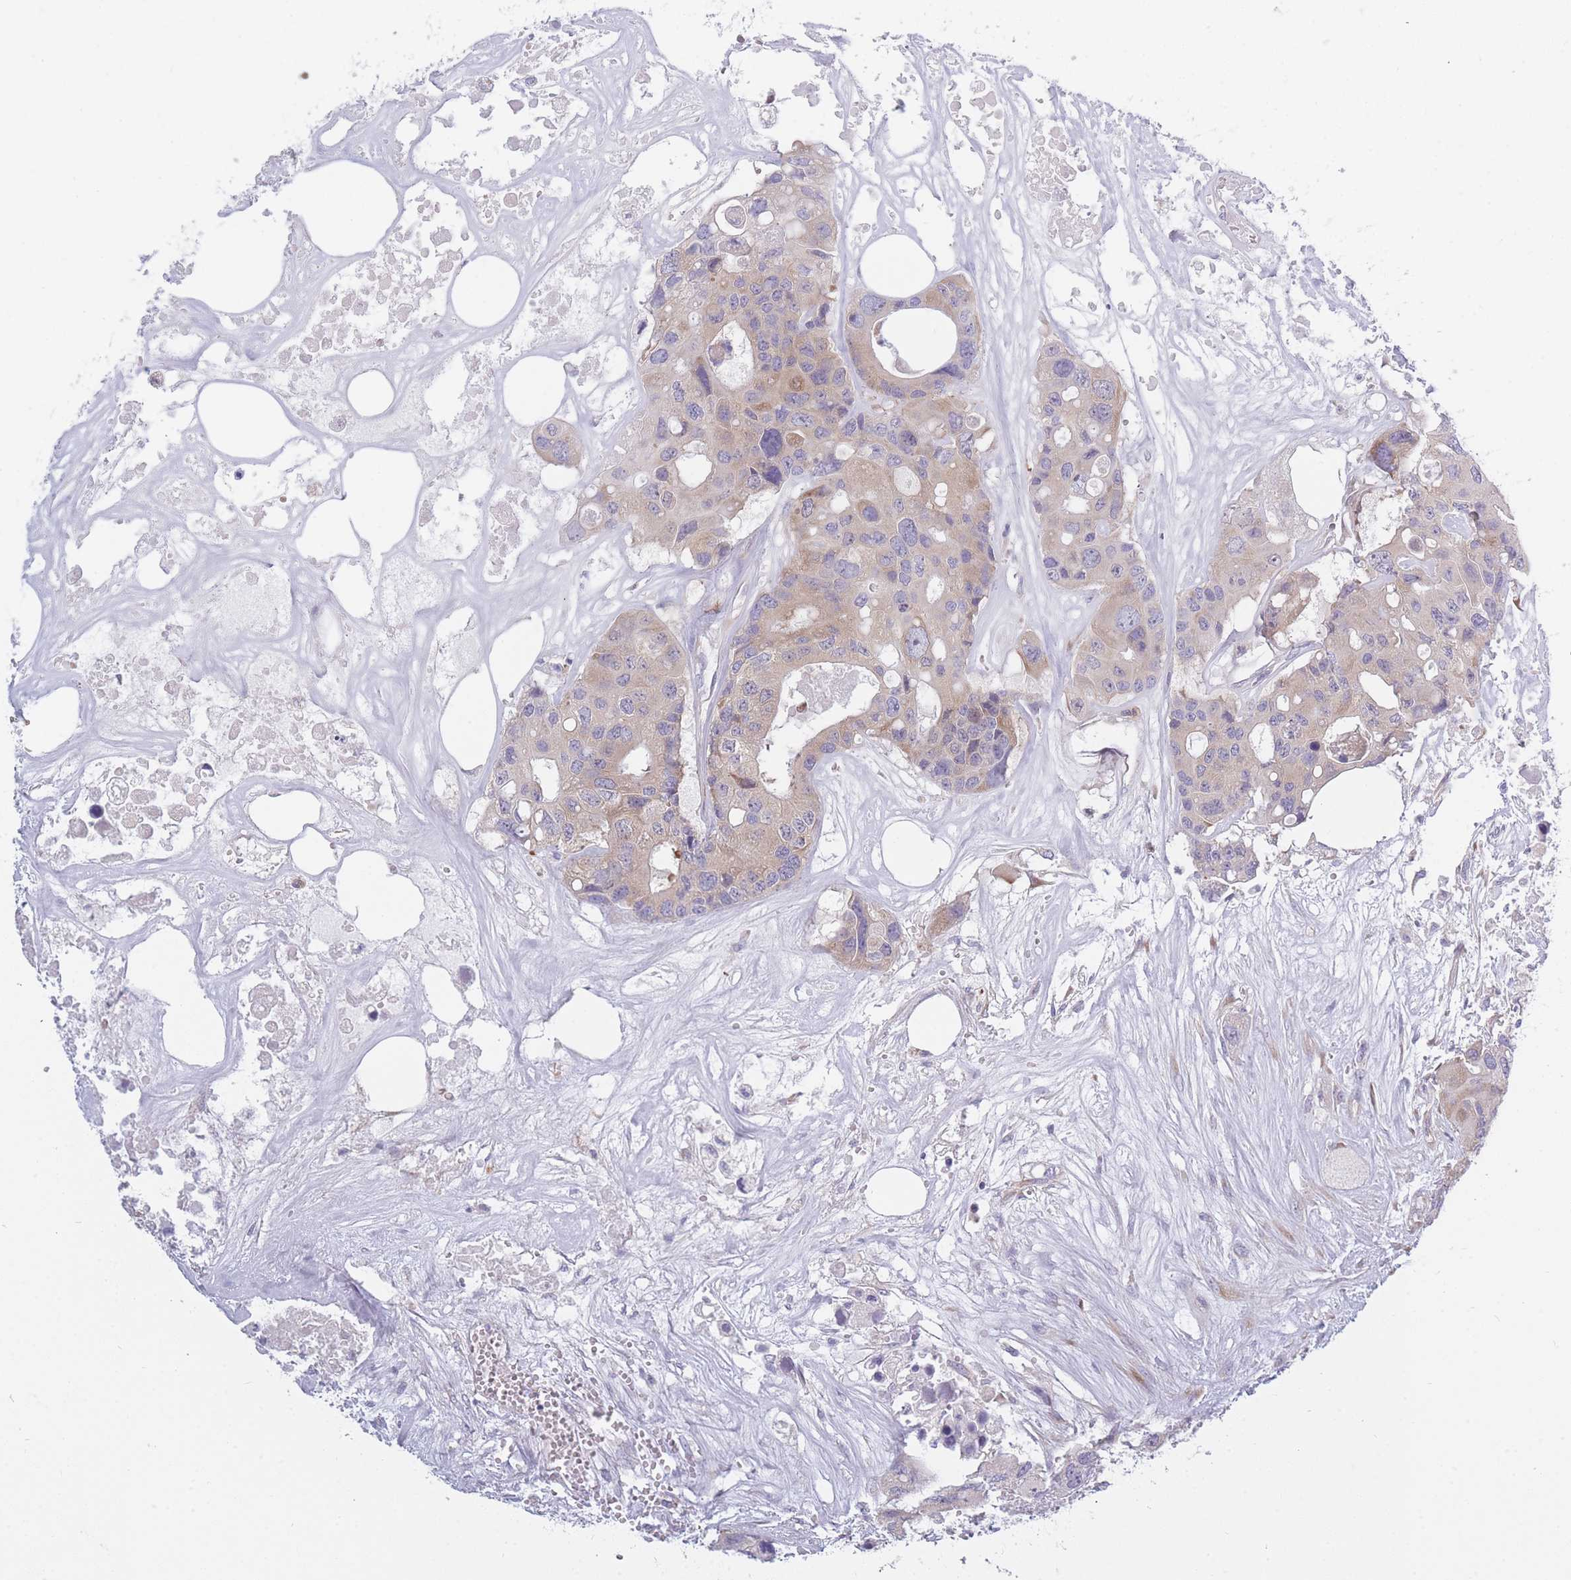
{"staining": {"intensity": "weak", "quantity": "25%-75%", "location": "cytoplasmic/membranous"}, "tissue": "colorectal cancer", "cell_type": "Tumor cells", "image_type": "cancer", "snomed": [{"axis": "morphology", "description": "Adenocarcinoma, NOS"}, {"axis": "topography", "description": "Colon"}], "caption": "Immunohistochemical staining of colorectal adenocarcinoma displays low levels of weak cytoplasmic/membranous protein staining in about 25%-75% of tumor cells.", "gene": "NDUFAF6", "patient": {"sex": "male", "age": 77}}